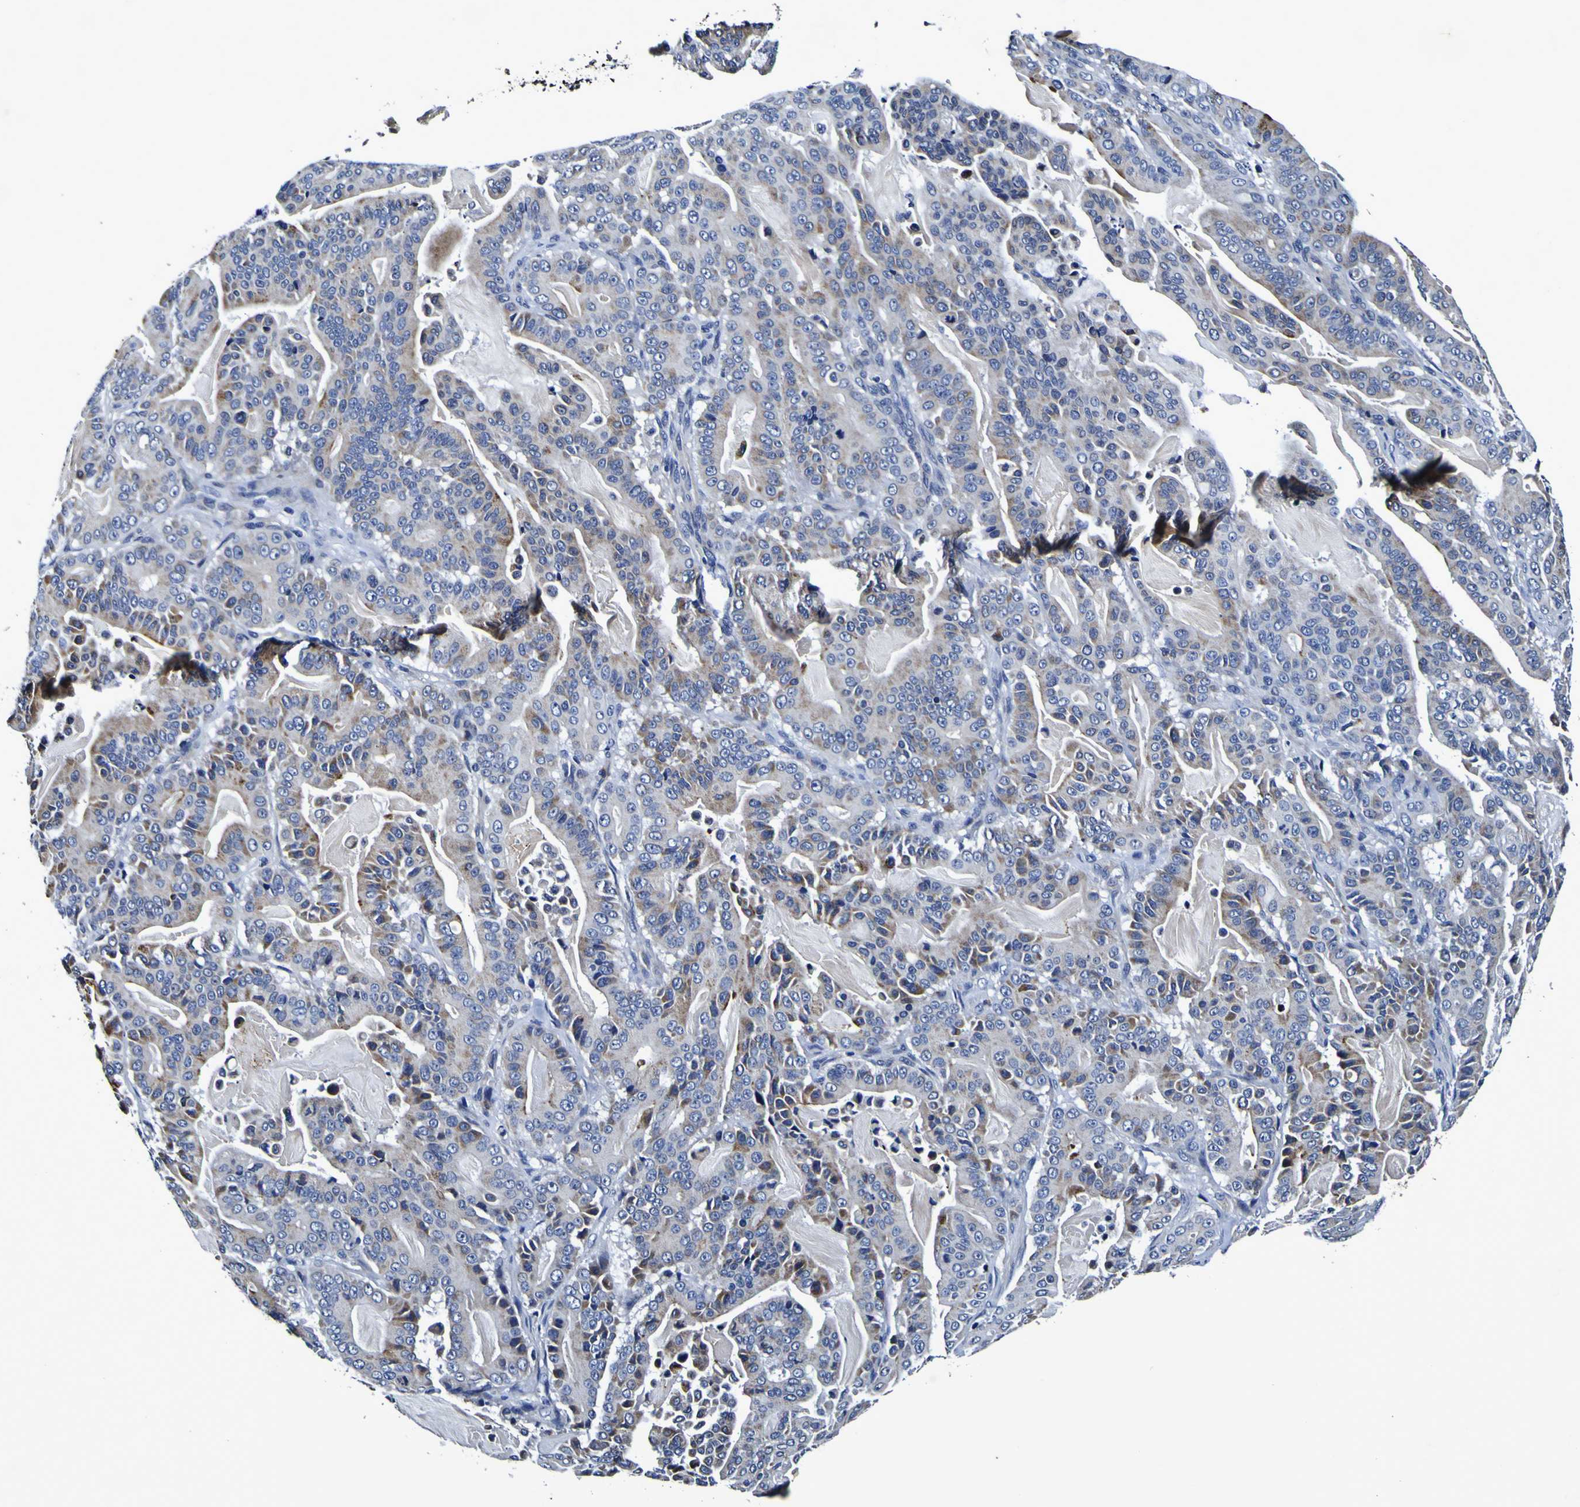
{"staining": {"intensity": "weak", "quantity": "<25%", "location": "cytoplasmic/membranous"}, "tissue": "pancreatic cancer", "cell_type": "Tumor cells", "image_type": "cancer", "snomed": [{"axis": "morphology", "description": "Adenocarcinoma, NOS"}, {"axis": "topography", "description": "Pancreas"}], "caption": "Immunohistochemical staining of human pancreatic cancer (adenocarcinoma) demonstrates no significant expression in tumor cells.", "gene": "PANK4", "patient": {"sex": "male", "age": 63}}